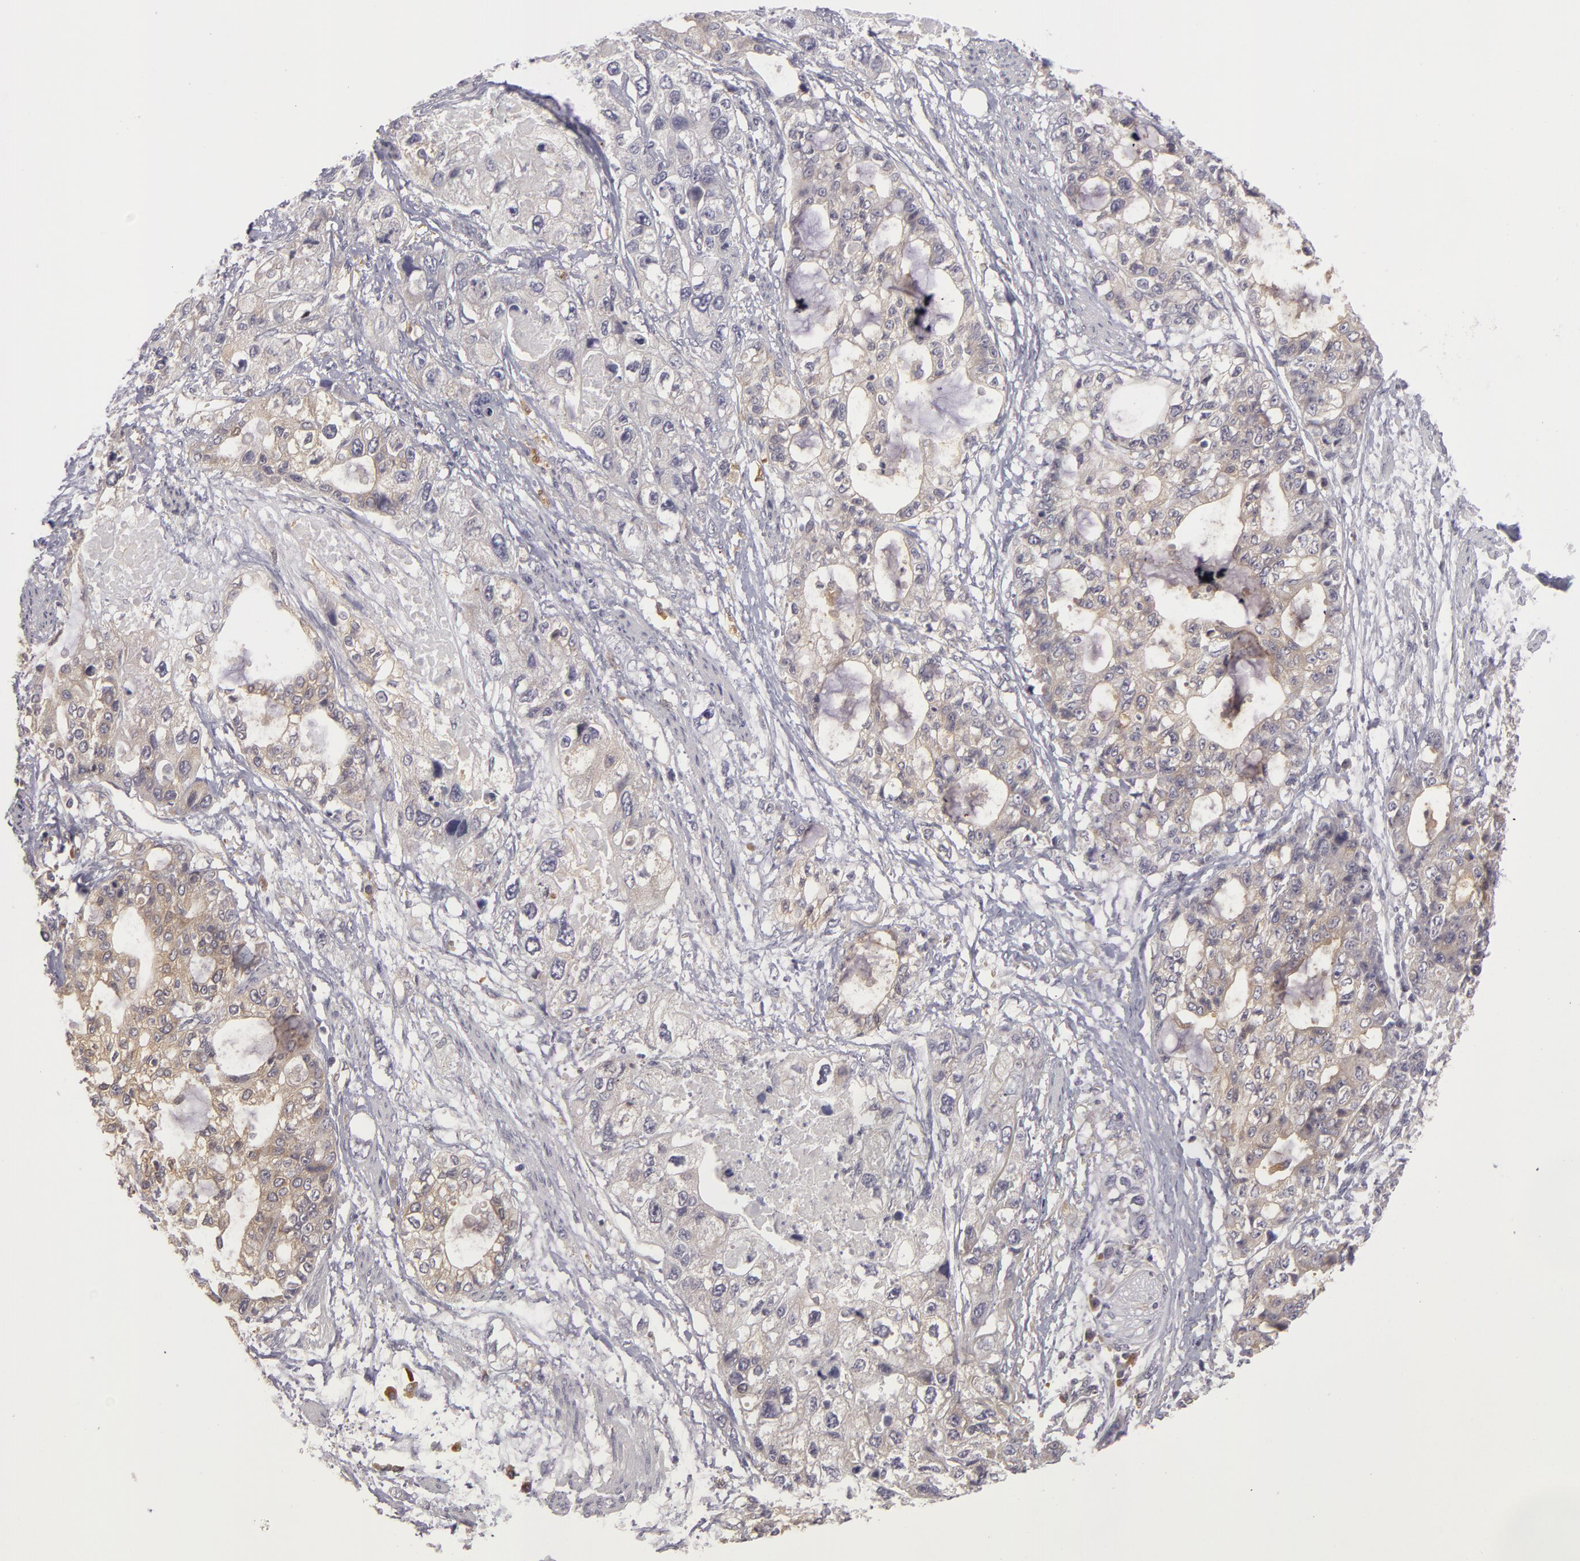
{"staining": {"intensity": "negative", "quantity": "none", "location": "none"}, "tissue": "stomach cancer", "cell_type": "Tumor cells", "image_type": "cancer", "snomed": [{"axis": "morphology", "description": "Adenocarcinoma, NOS"}, {"axis": "topography", "description": "Stomach, upper"}], "caption": "DAB (3,3'-diaminobenzidine) immunohistochemical staining of human adenocarcinoma (stomach) exhibits no significant staining in tumor cells.", "gene": "ZNF229", "patient": {"sex": "female", "age": 52}}